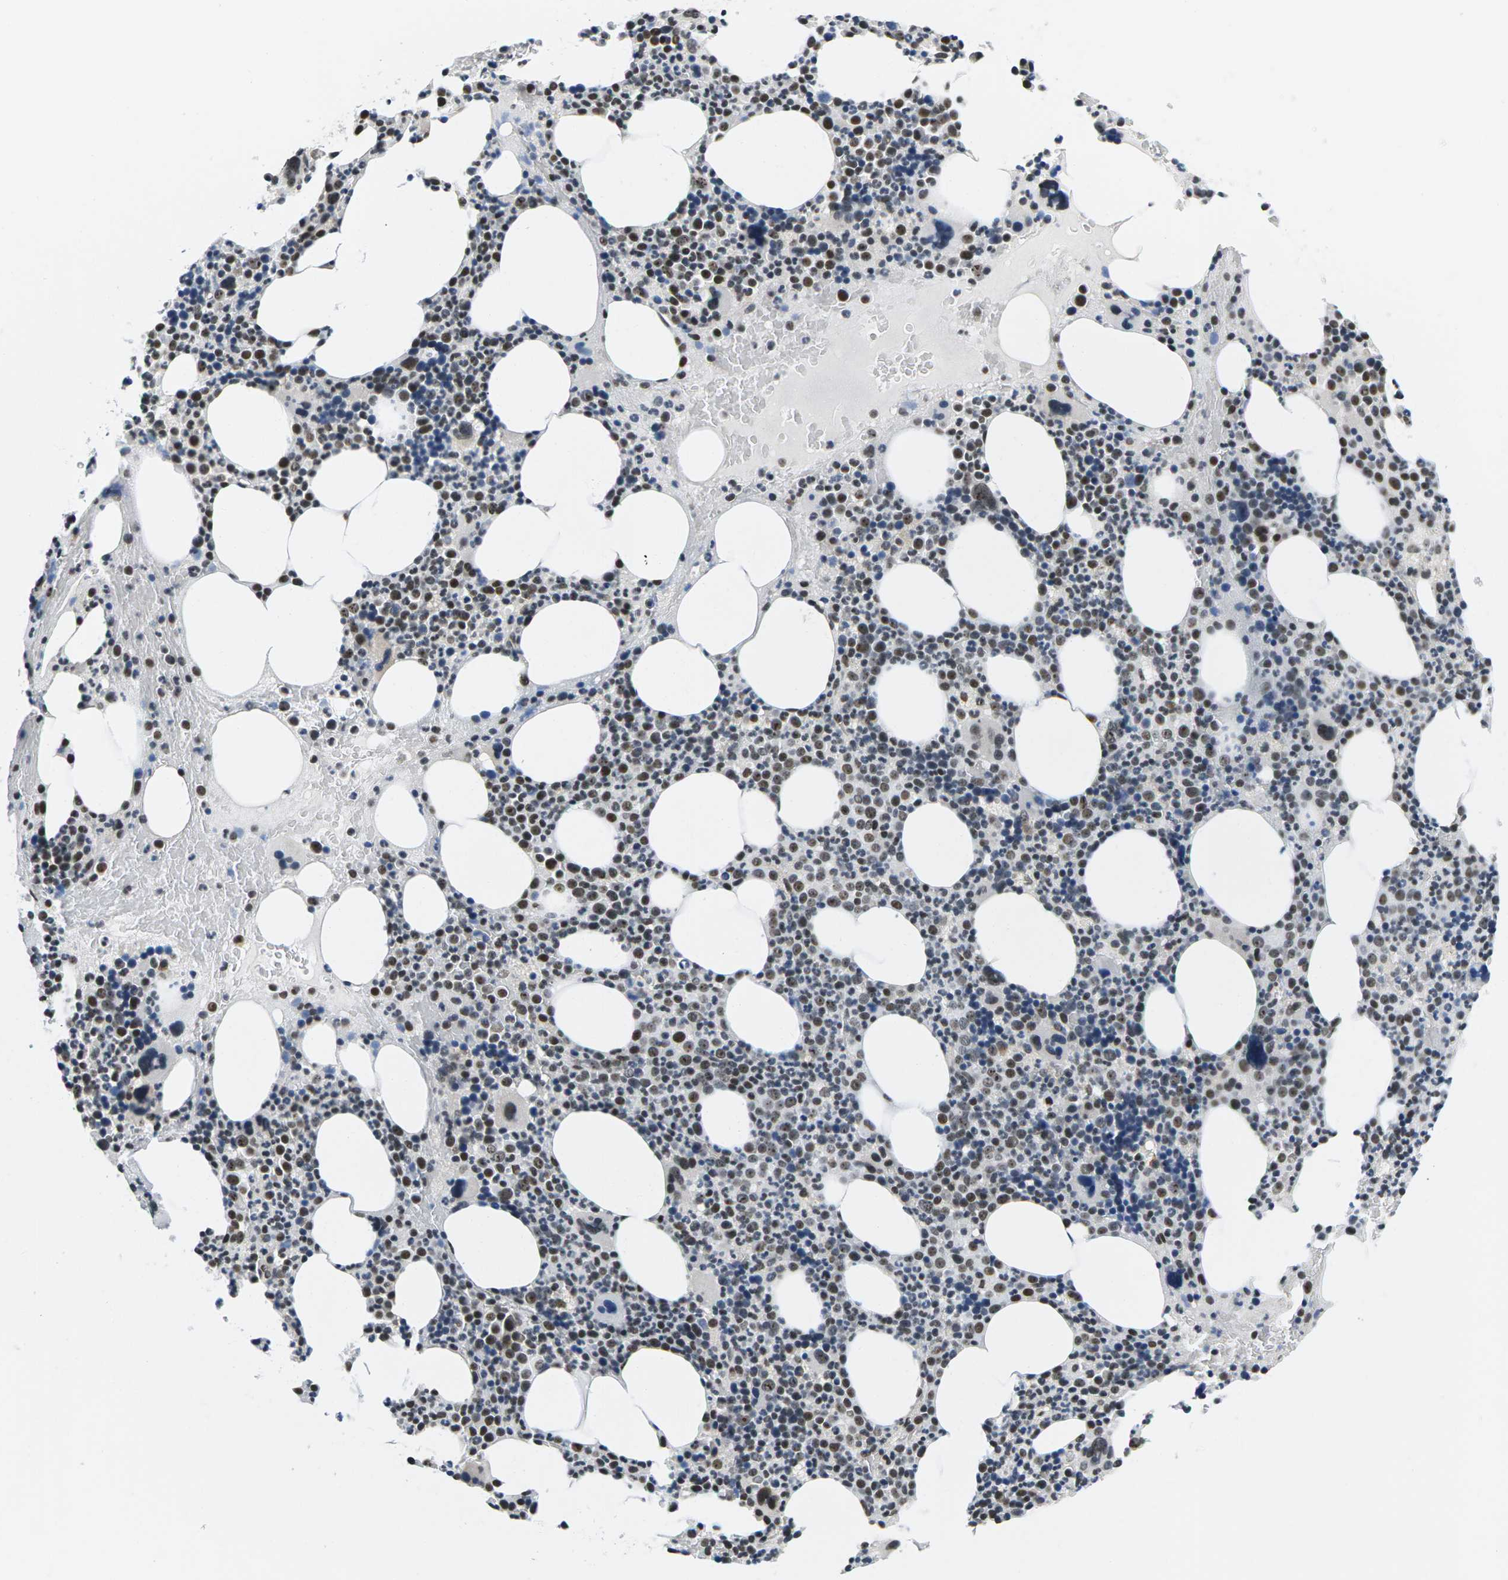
{"staining": {"intensity": "moderate", "quantity": "25%-75%", "location": "nuclear"}, "tissue": "bone marrow", "cell_type": "Hematopoietic cells", "image_type": "normal", "snomed": [{"axis": "morphology", "description": "Normal tissue, NOS"}, {"axis": "morphology", "description": "Inflammation, NOS"}, {"axis": "topography", "description": "Bone marrow"}], "caption": "Hematopoietic cells show medium levels of moderate nuclear positivity in approximately 25%-75% of cells in benign human bone marrow. (IHC, brightfield microscopy, high magnification).", "gene": "NSRP1", "patient": {"sex": "male", "age": 73}}